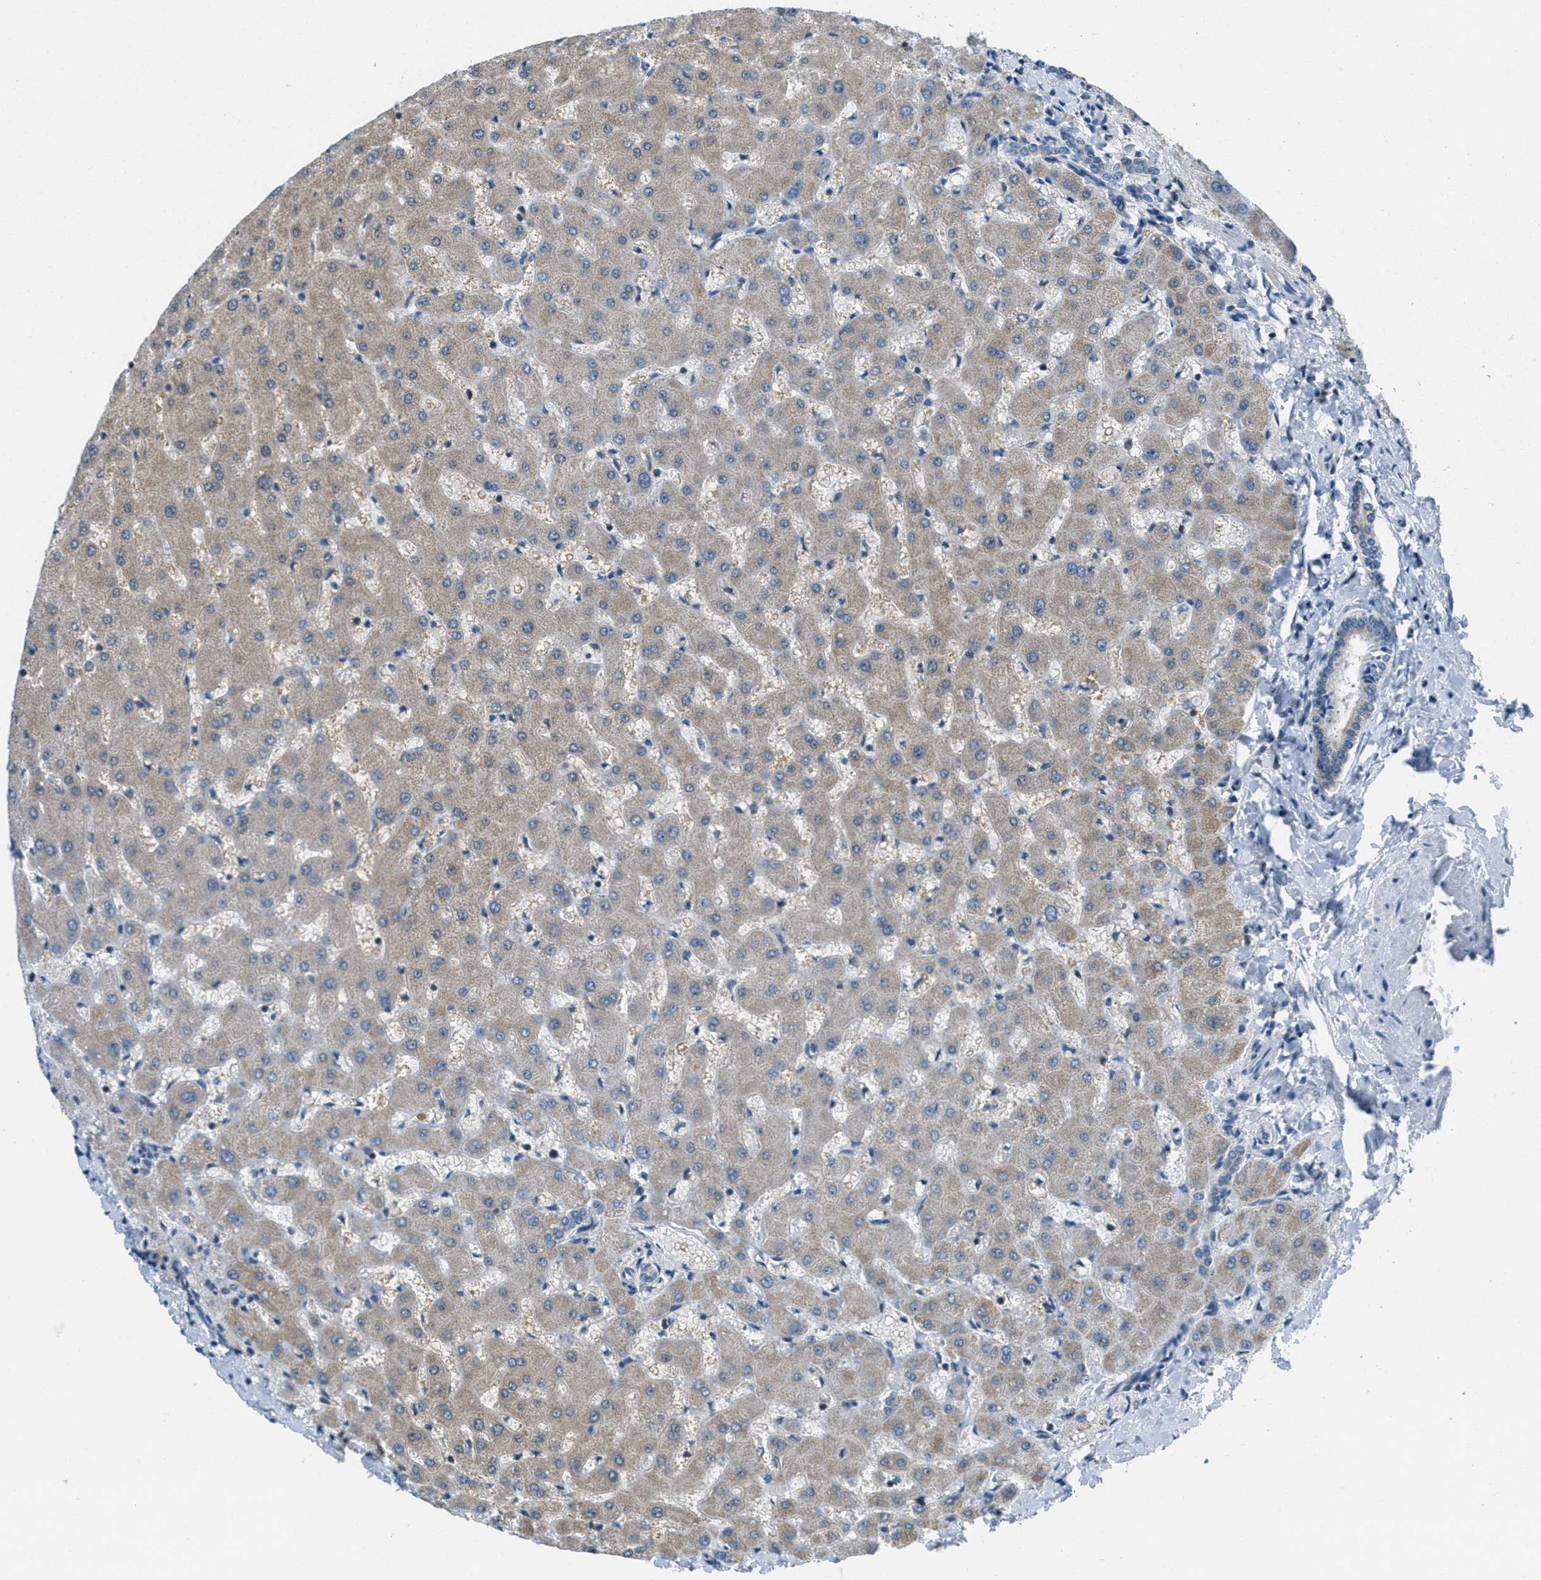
{"staining": {"intensity": "weak", "quantity": "25%-75%", "location": "cytoplasmic/membranous"}, "tissue": "liver", "cell_type": "Cholangiocytes", "image_type": "normal", "snomed": [{"axis": "morphology", "description": "Normal tissue, NOS"}, {"axis": "topography", "description": "Liver"}], "caption": "High-power microscopy captured an immunohistochemistry (IHC) histopathology image of unremarkable liver, revealing weak cytoplasmic/membranous positivity in about 25%-75% of cholangiocytes. Using DAB (3,3'-diaminobenzidine) (brown) and hematoxylin (blue) stains, captured at high magnification using brightfield microscopy.", "gene": "PIP5K1C", "patient": {"sex": "female", "age": 63}}